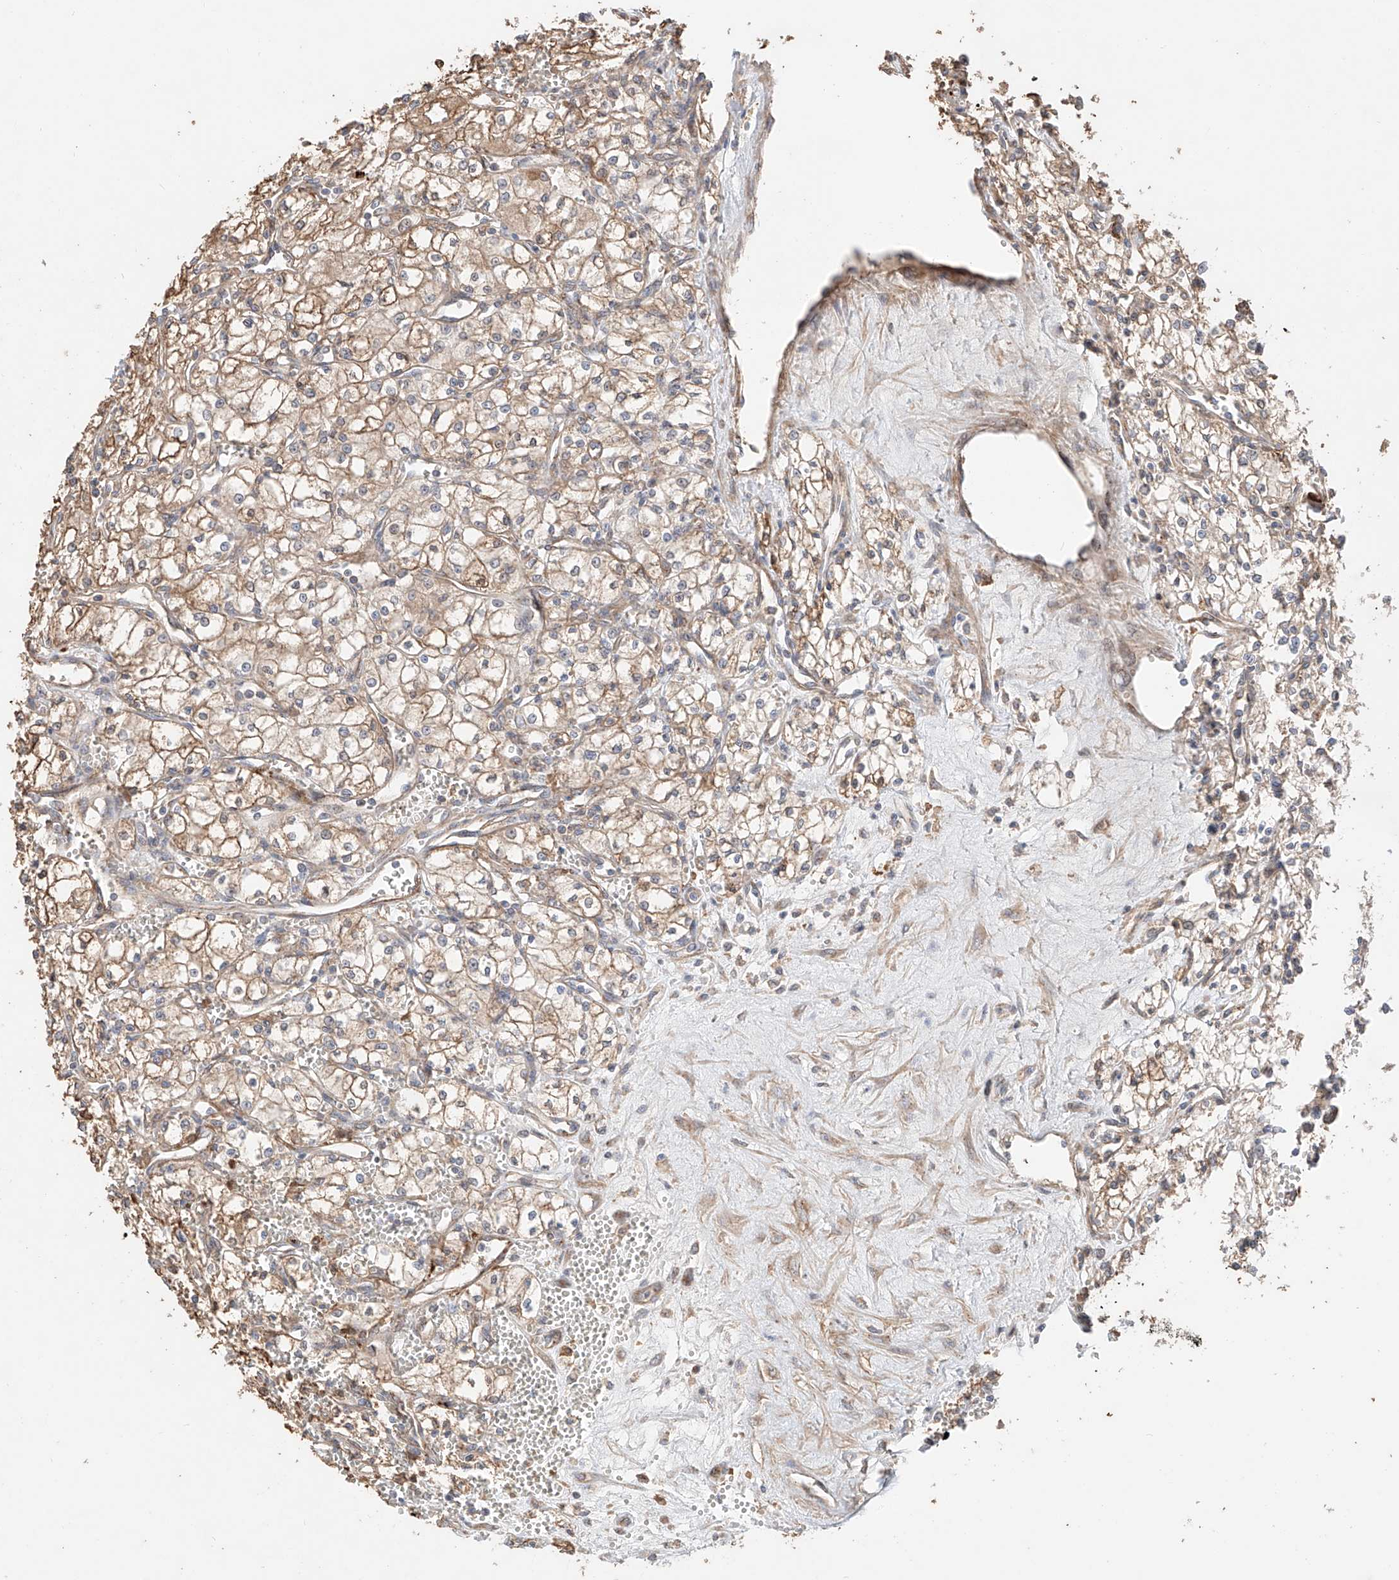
{"staining": {"intensity": "moderate", "quantity": ">75%", "location": "cytoplasmic/membranous"}, "tissue": "renal cancer", "cell_type": "Tumor cells", "image_type": "cancer", "snomed": [{"axis": "morphology", "description": "Adenocarcinoma, NOS"}, {"axis": "topography", "description": "Kidney"}], "caption": "Human renal adenocarcinoma stained with a protein marker demonstrates moderate staining in tumor cells.", "gene": "MOSPD1", "patient": {"sex": "male", "age": 59}}